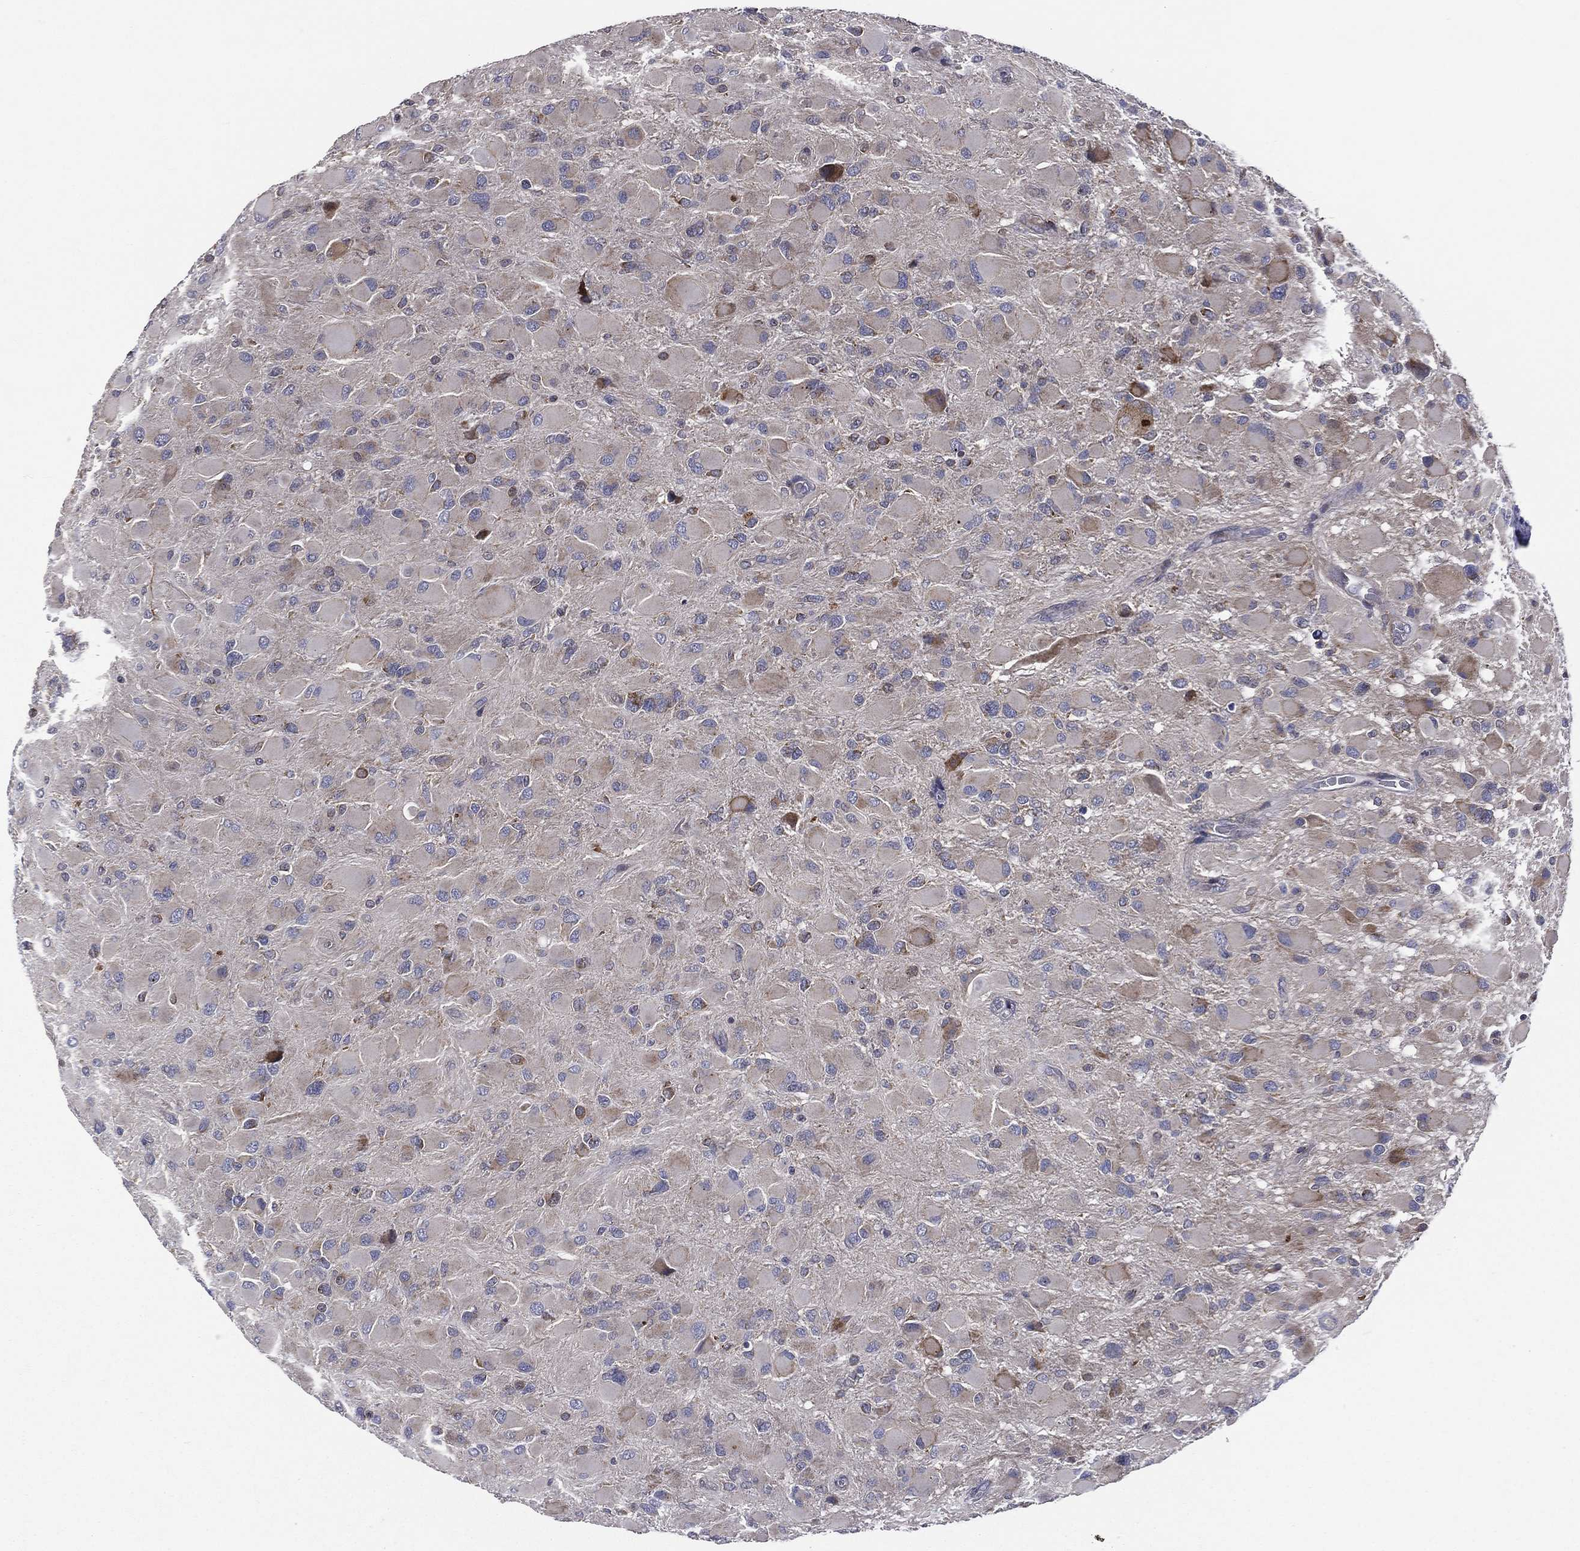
{"staining": {"intensity": "moderate", "quantity": "<25%", "location": "cytoplasmic/membranous"}, "tissue": "glioma", "cell_type": "Tumor cells", "image_type": "cancer", "snomed": [{"axis": "morphology", "description": "Glioma, malignant, High grade"}, {"axis": "topography", "description": "Cerebral cortex"}], "caption": "Immunohistochemical staining of glioma reveals low levels of moderate cytoplasmic/membranous expression in approximately <25% of tumor cells.", "gene": "C20orf96", "patient": {"sex": "female", "age": 36}}